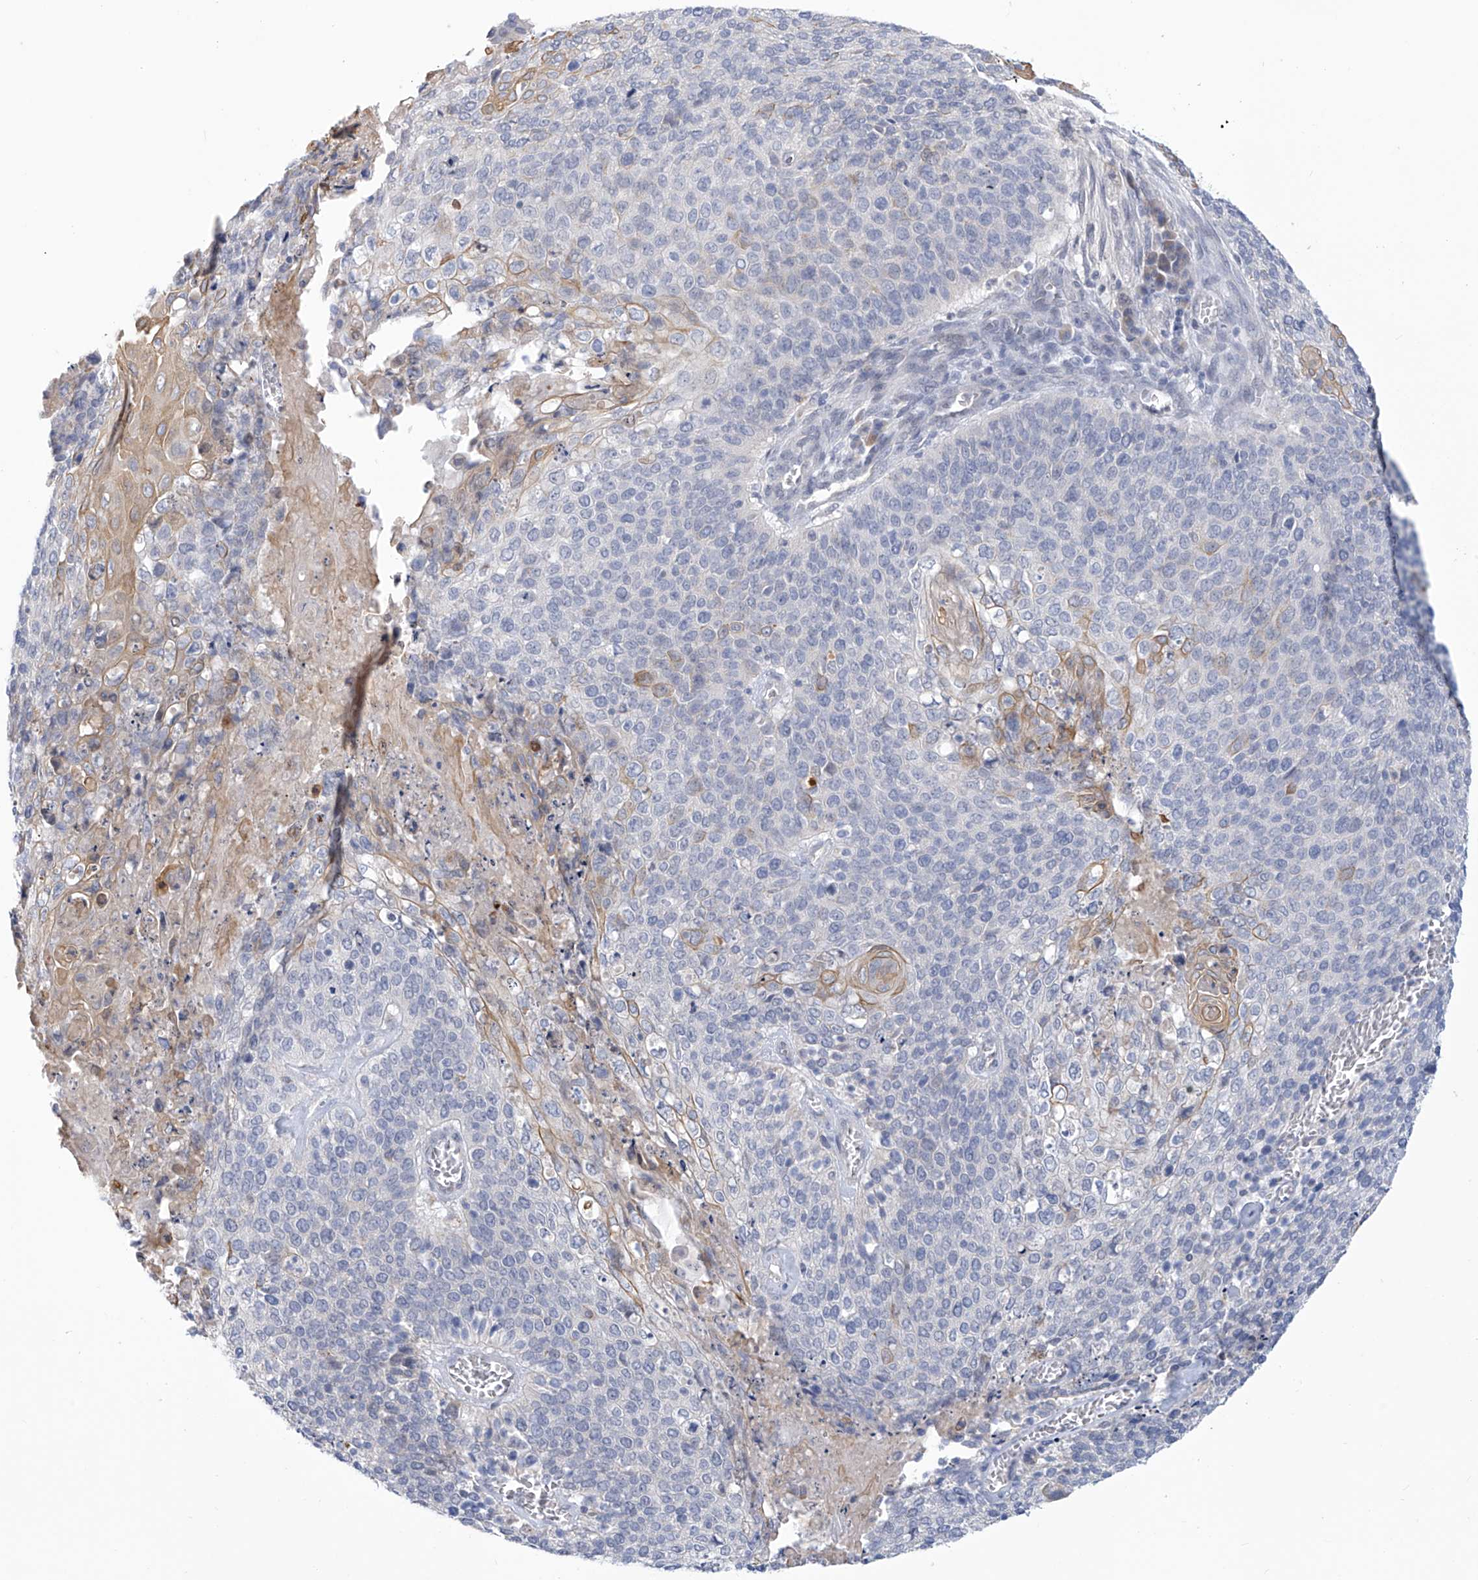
{"staining": {"intensity": "moderate", "quantity": "<25%", "location": "cytoplasmic/membranous"}, "tissue": "cervical cancer", "cell_type": "Tumor cells", "image_type": "cancer", "snomed": [{"axis": "morphology", "description": "Squamous cell carcinoma, NOS"}, {"axis": "topography", "description": "Cervix"}], "caption": "Human cervical cancer (squamous cell carcinoma) stained for a protein (brown) displays moderate cytoplasmic/membranous positive positivity in approximately <25% of tumor cells.", "gene": "IBA57", "patient": {"sex": "female", "age": 39}}